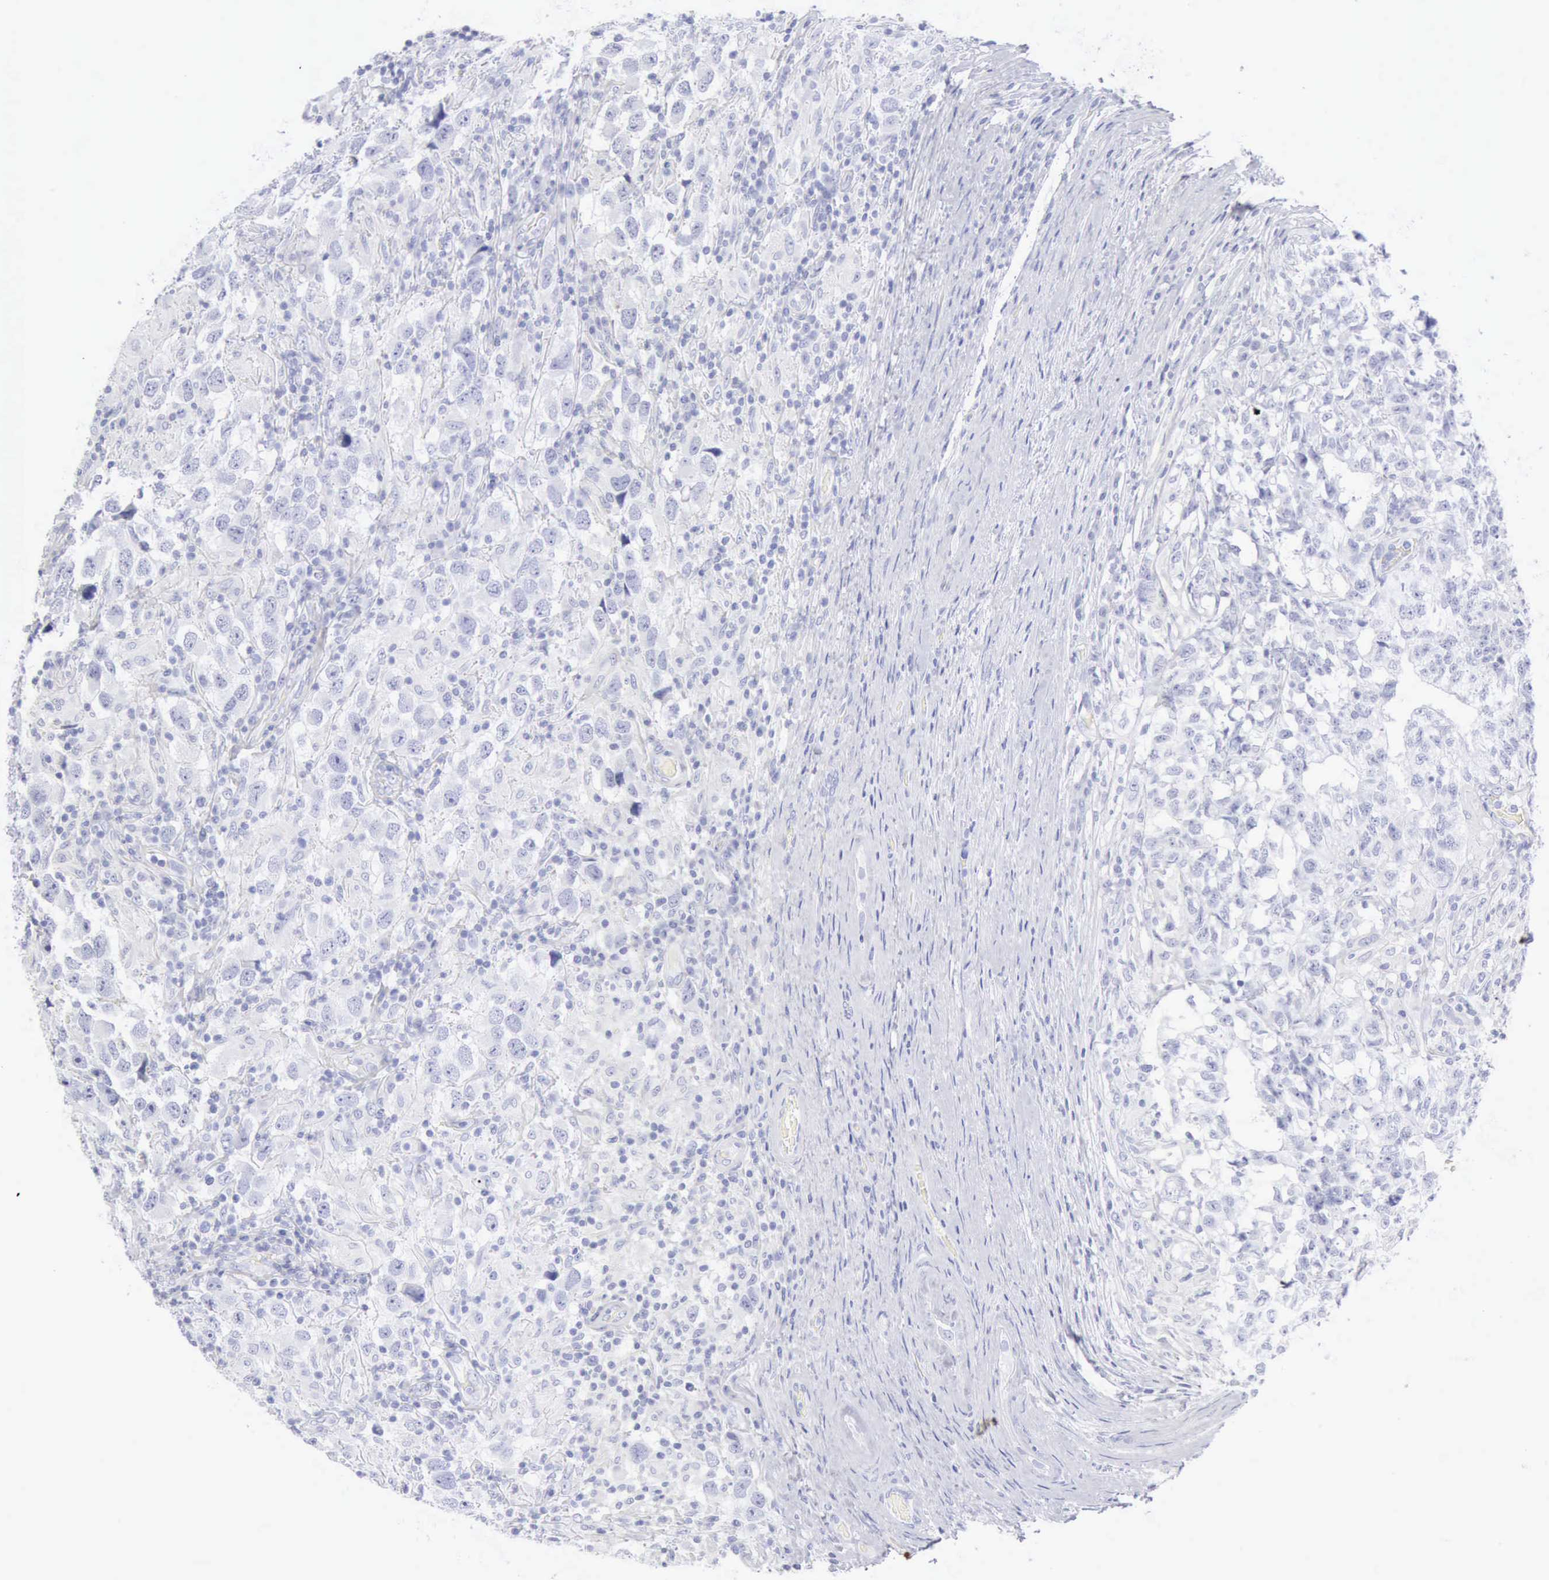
{"staining": {"intensity": "negative", "quantity": "none", "location": "none"}, "tissue": "testis cancer", "cell_type": "Tumor cells", "image_type": "cancer", "snomed": [{"axis": "morphology", "description": "Carcinoma, Embryonal, NOS"}, {"axis": "topography", "description": "Testis"}], "caption": "The histopathology image reveals no significant staining in tumor cells of testis cancer (embryonal carcinoma).", "gene": "KRT10", "patient": {"sex": "male", "age": 21}}